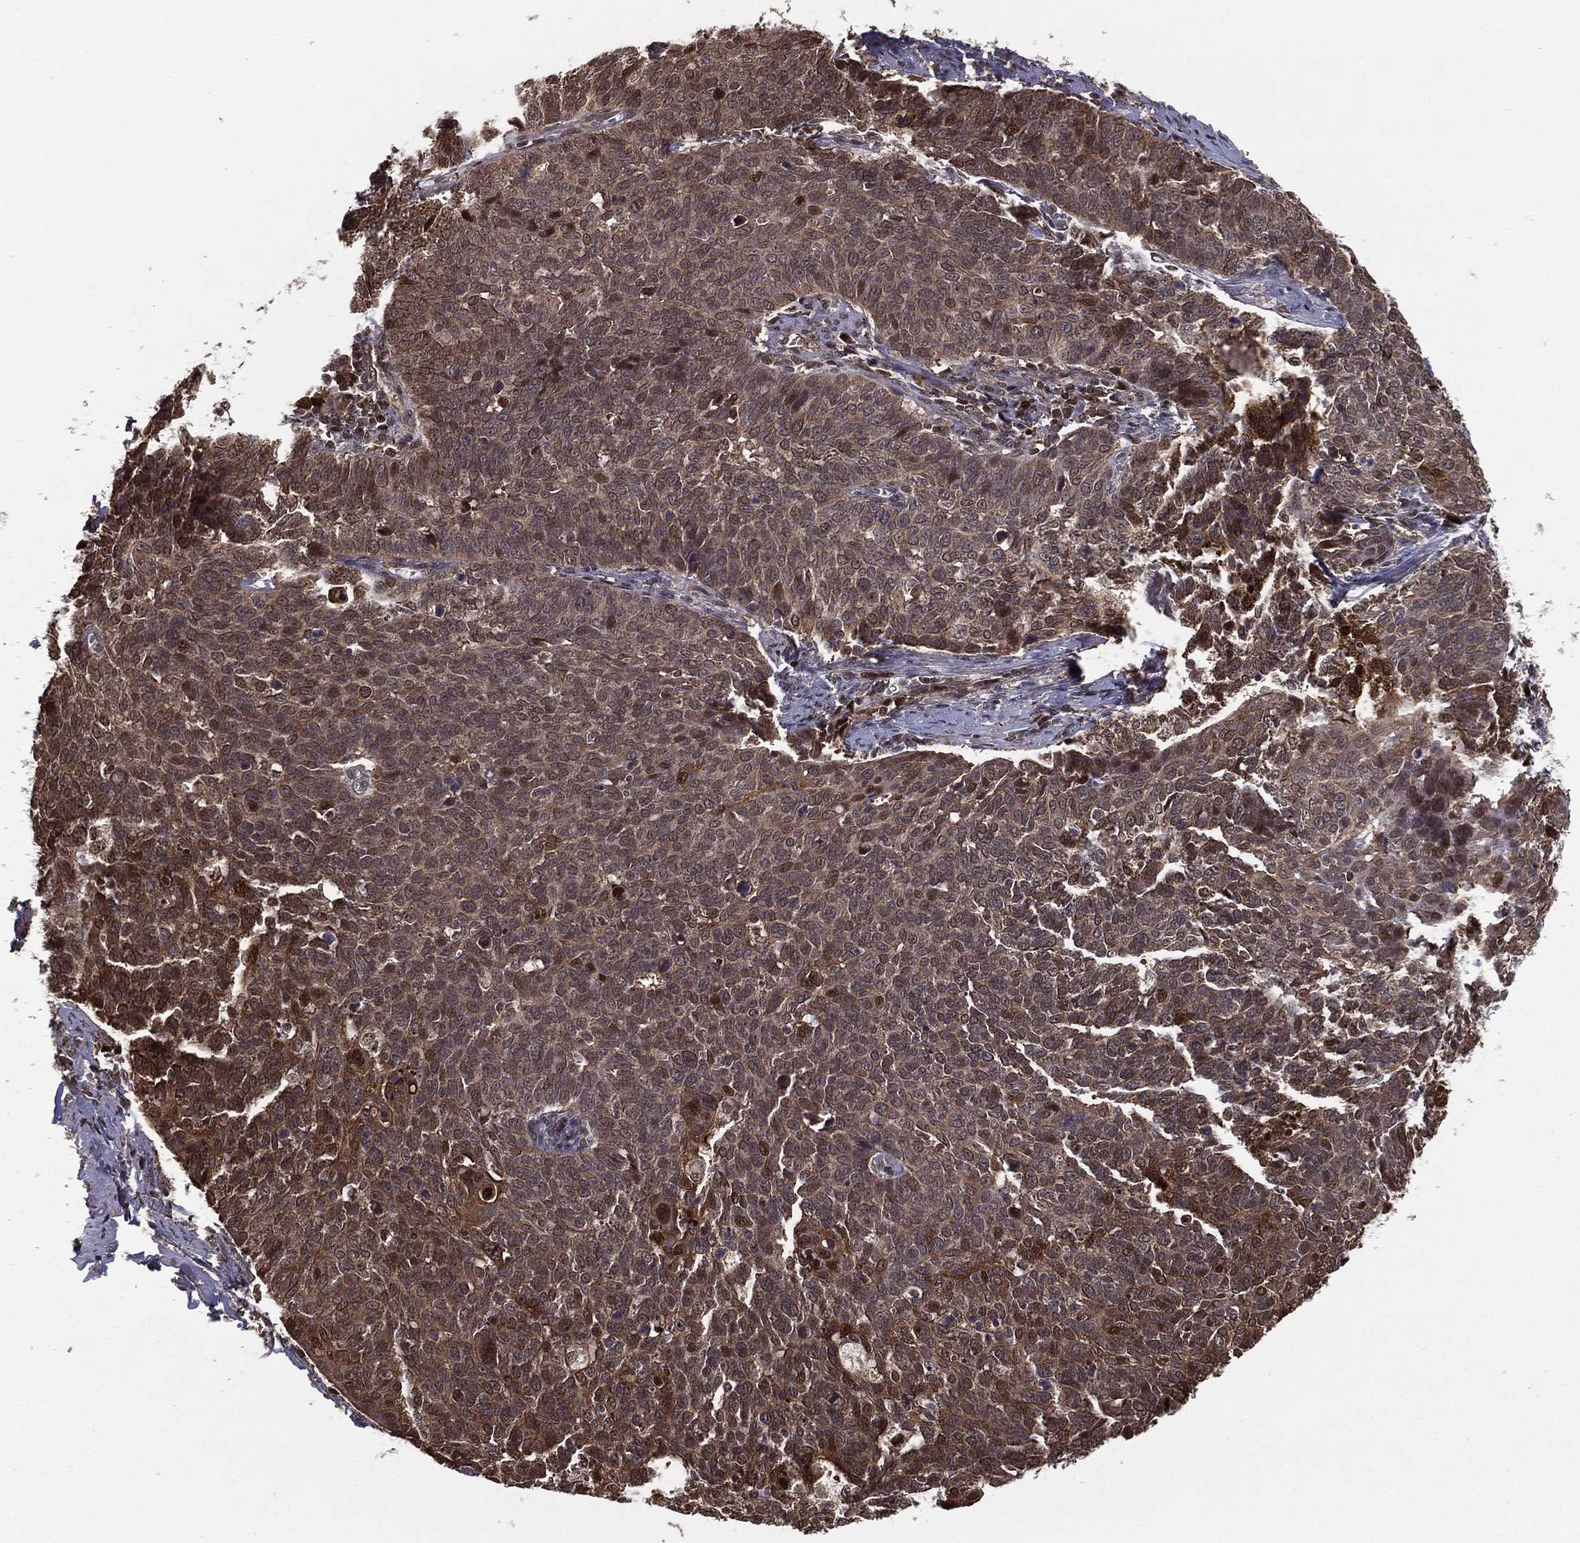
{"staining": {"intensity": "moderate", "quantity": ">75%", "location": "cytoplasmic/membranous"}, "tissue": "cervical cancer", "cell_type": "Tumor cells", "image_type": "cancer", "snomed": [{"axis": "morphology", "description": "Normal tissue, NOS"}, {"axis": "morphology", "description": "Squamous cell carcinoma, NOS"}, {"axis": "topography", "description": "Cervix"}], "caption": "Cervical cancer (squamous cell carcinoma) stained for a protein (brown) exhibits moderate cytoplasmic/membranous positive positivity in approximately >75% of tumor cells.", "gene": "SLC6A6", "patient": {"sex": "female", "age": 39}}